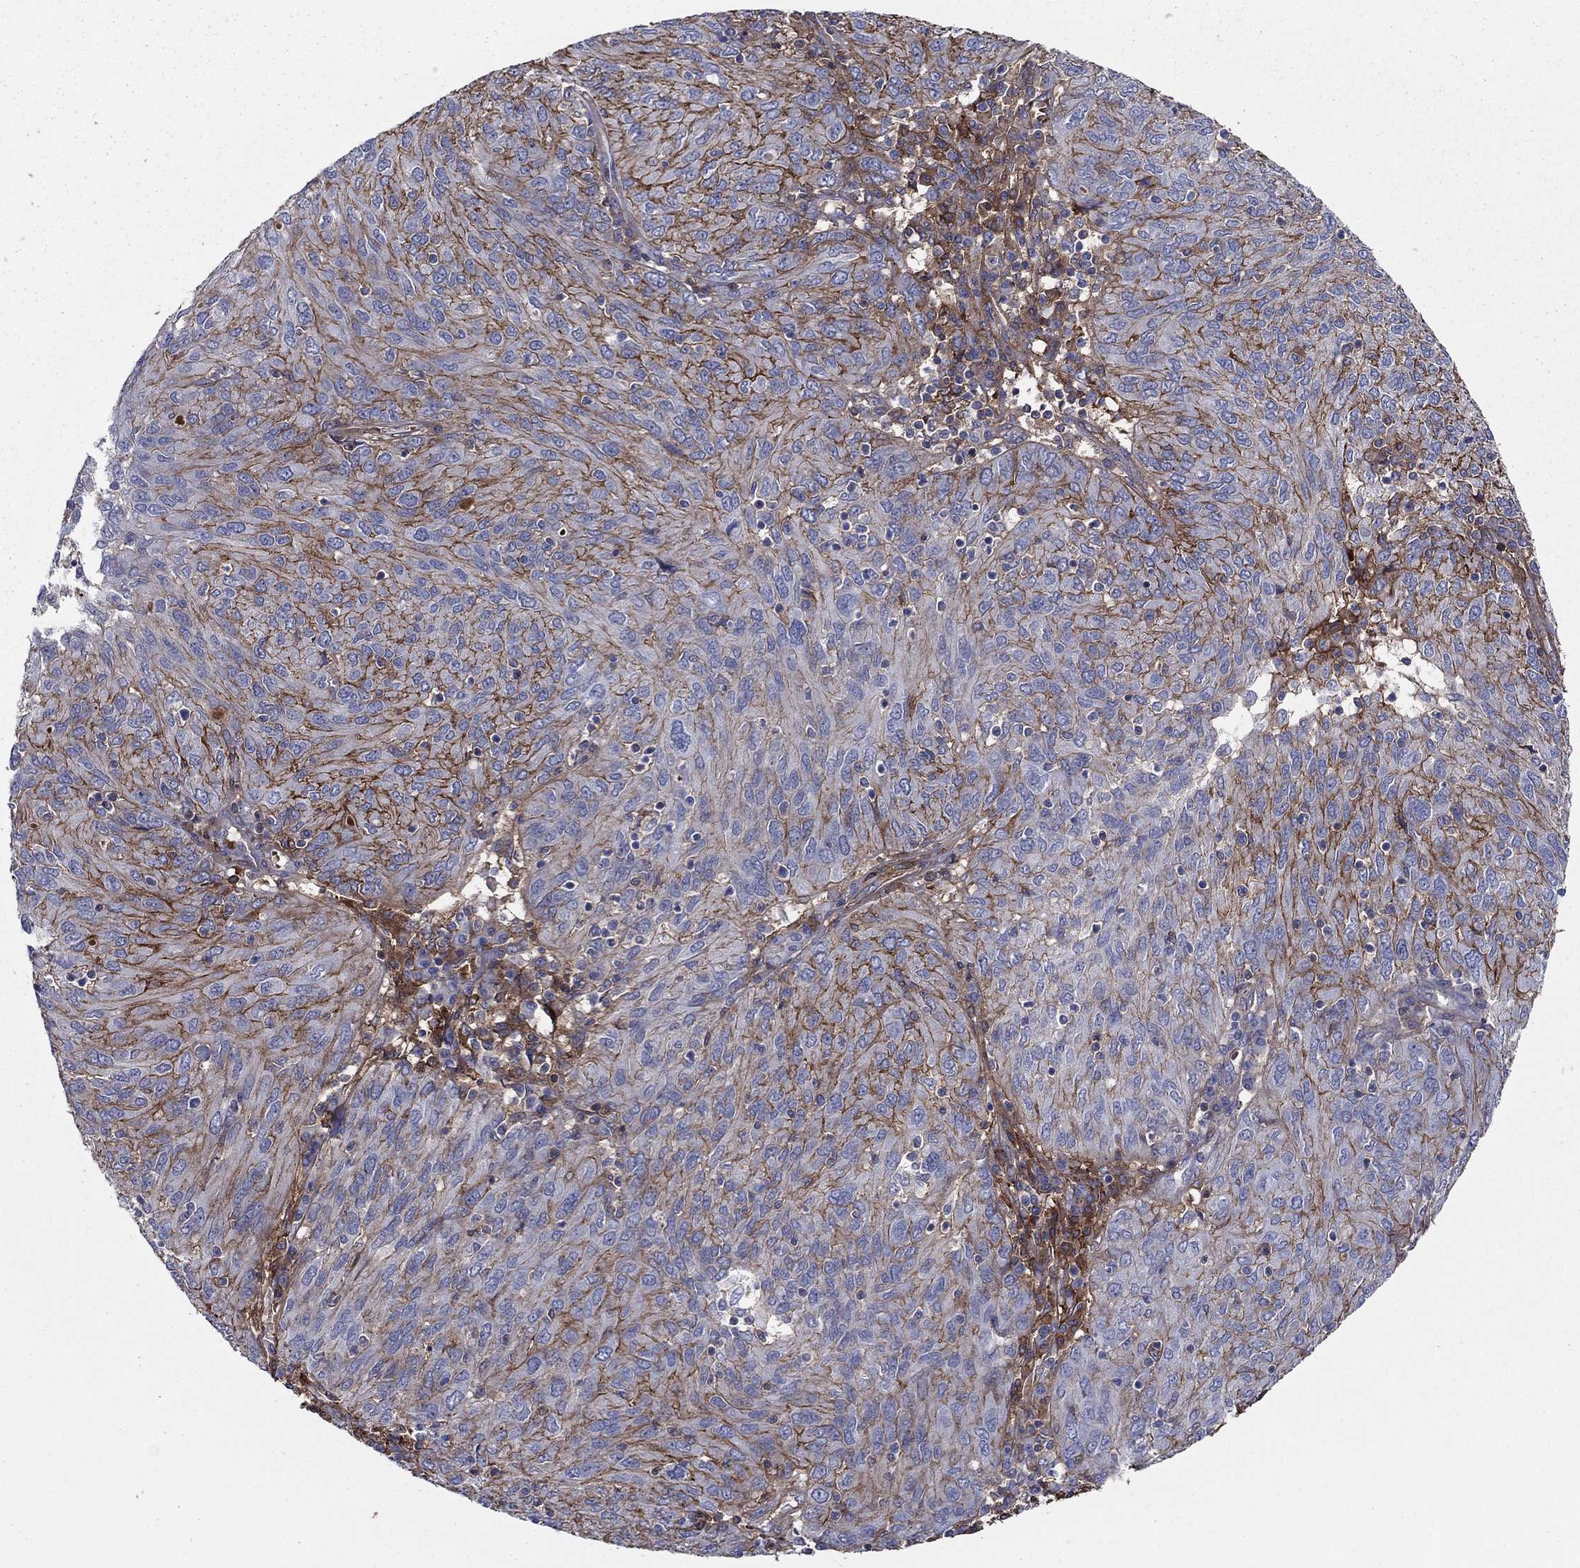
{"staining": {"intensity": "strong", "quantity": "<25%", "location": "cytoplasmic/membranous"}, "tissue": "ovarian cancer", "cell_type": "Tumor cells", "image_type": "cancer", "snomed": [{"axis": "morphology", "description": "Carcinoma, endometroid"}, {"axis": "topography", "description": "Ovary"}], "caption": "A medium amount of strong cytoplasmic/membranous expression is identified in approximately <25% of tumor cells in ovarian cancer (endometroid carcinoma) tissue.", "gene": "HPX", "patient": {"sex": "female", "age": 50}}